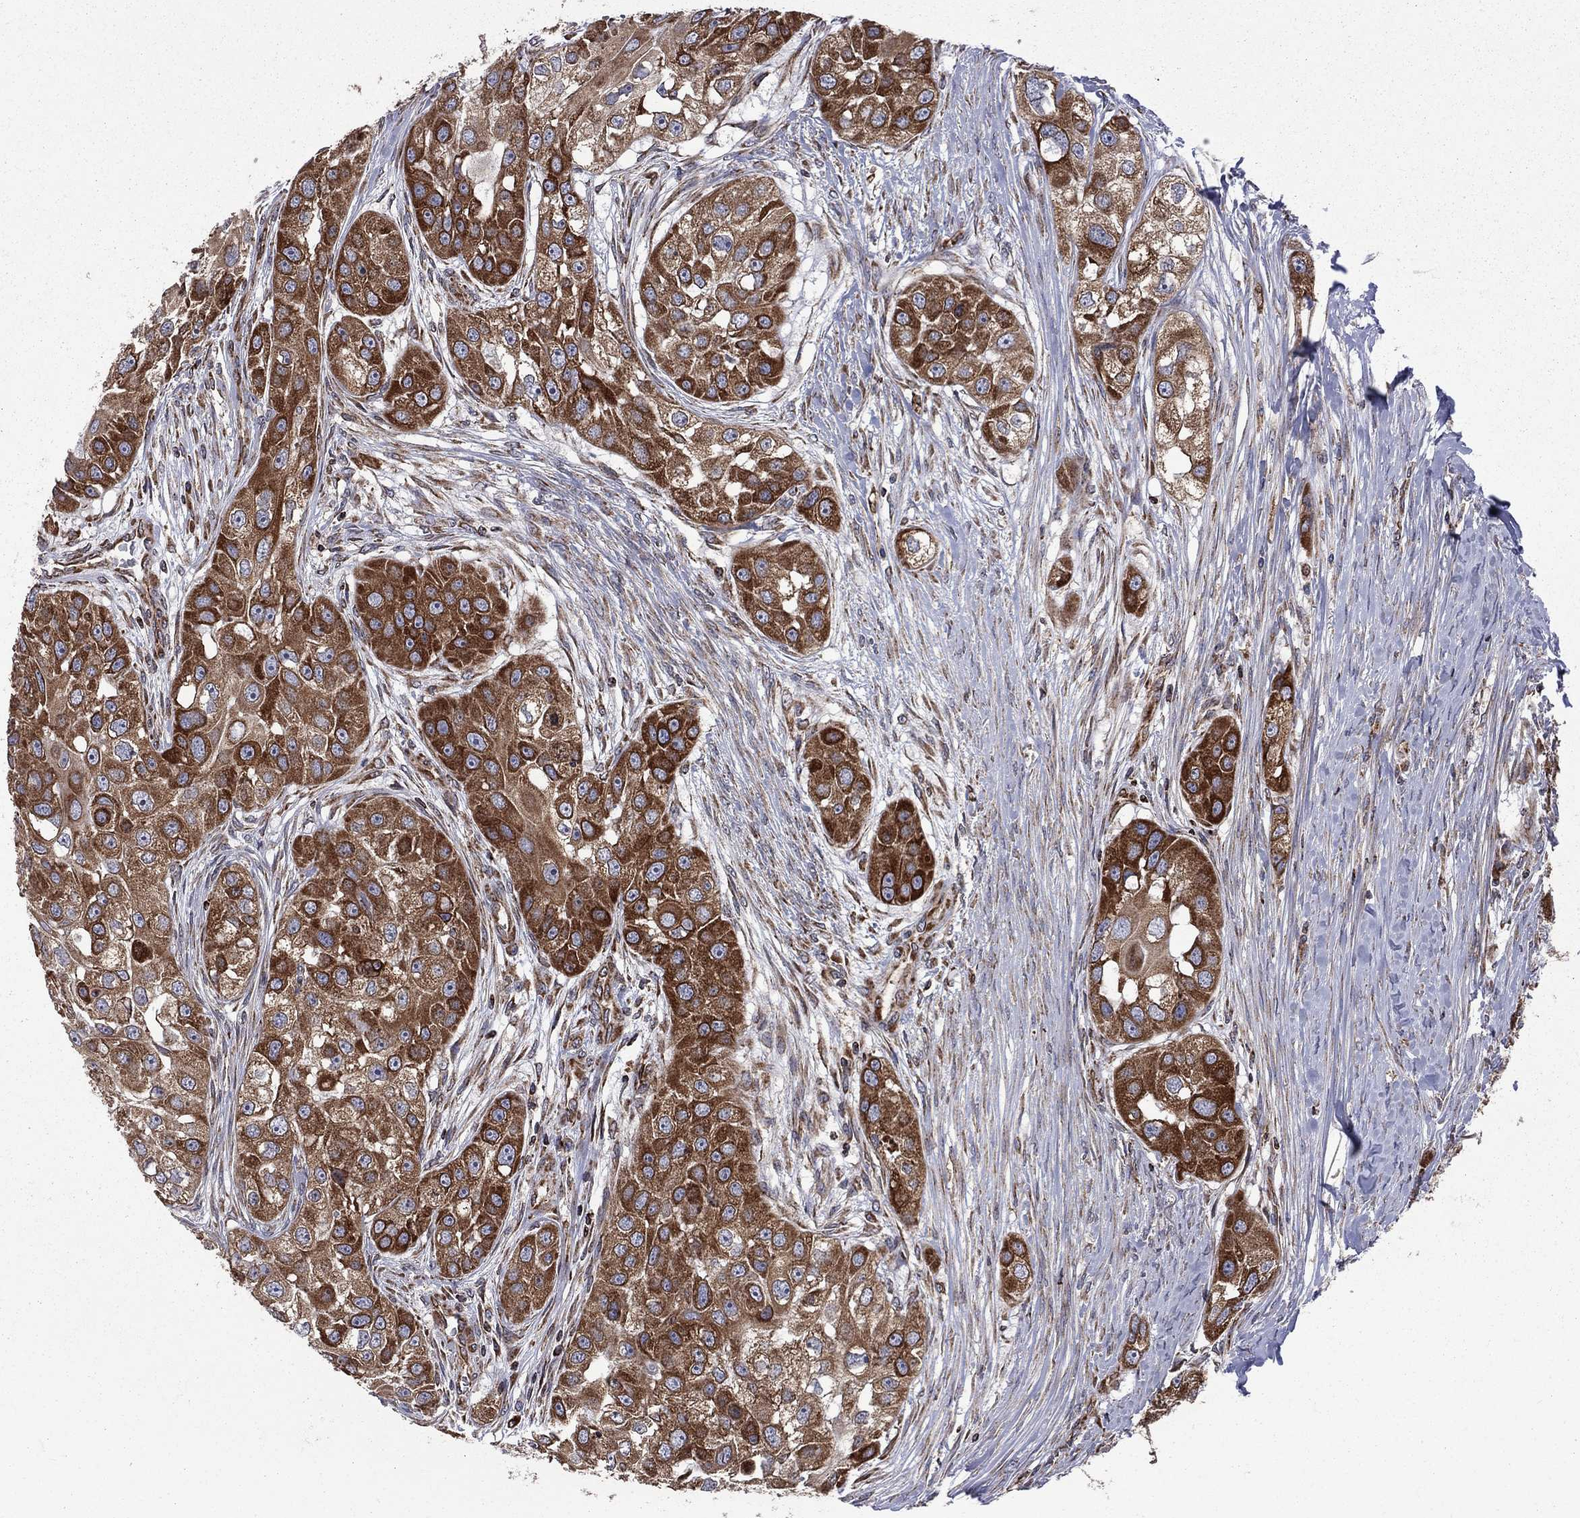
{"staining": {"intensity": "strong", "quantity": "25%-75%", "location": "cytoplasmic/membranous"}, "tissue": "head and neck cancer", "cell_type": "Tumor cells", "image_type": "cancer", "snomed": [{"axis": "morphology", "description": "Normal tissue, NOS"}, {"axis": "morphology", "description": "Squamous cell carcinoma, NOS"}, {"axis": "topography", "description": "Skeletal muscle"}, {"axis": "topography", "description": "Head-Neck"}], "caption": "A micrograph of human squamous cell carcinoma (head and neck) stained for a protein displays strong cytoplasmic/membranous brown staining in tumor cells.", "gene": "CLPTM1", "patient": {"sex": "male", "age": 51}}